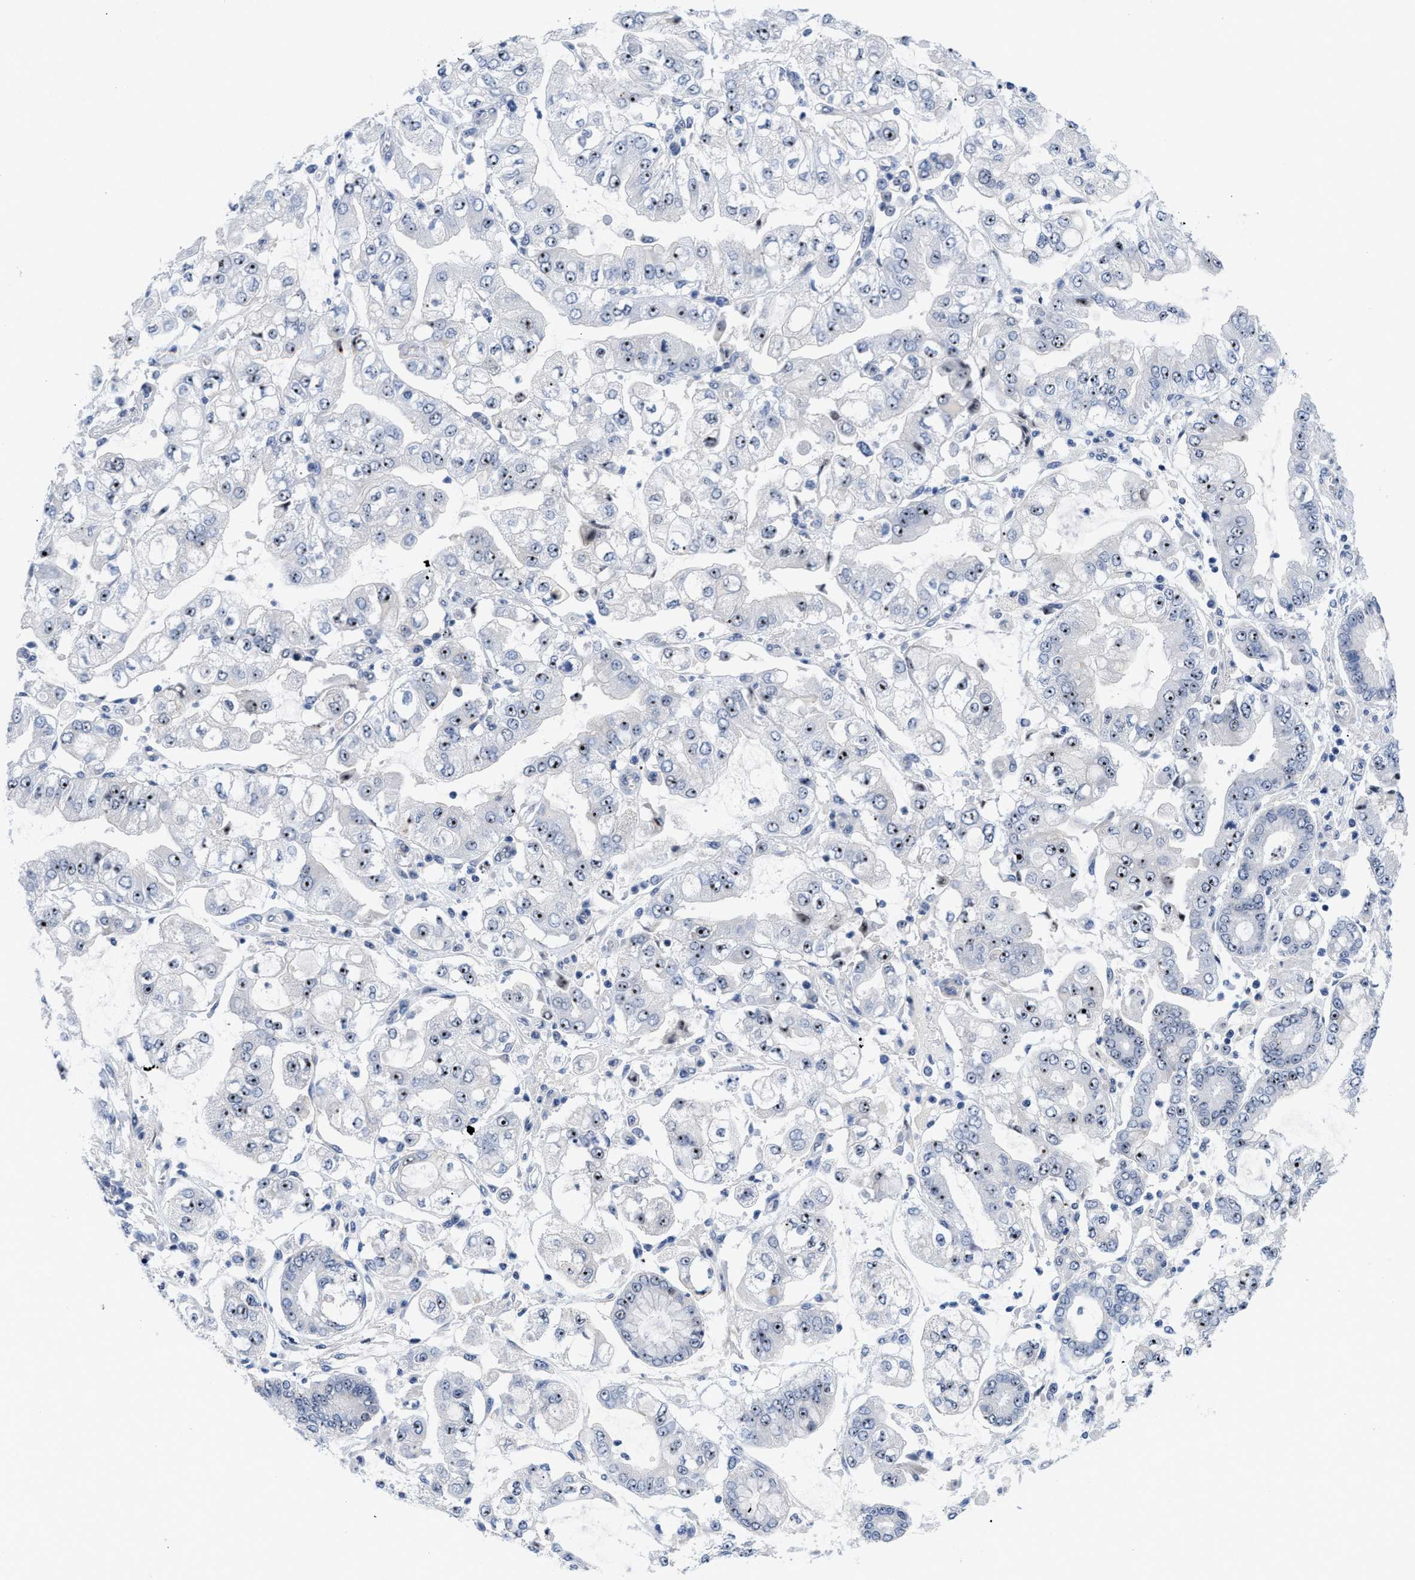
{"staining": {"intensity": "moderate", "quantity": ">75%", "location": "nuclear"}, "tissue": "stomach cancer", "cell_type": "Tumor cells", "image_type": "cancer", "snomed": [{"axis": "morphology", "description": "Adenocarcinoma, NOS"}, {"axis": "topography", "description": "Stomach"}], "caption": "Tumor cells show moderate nuclear staining in about >75% of cells in stomach cancer (adenocarcinoma).", "gene": "NOP58", "patient": {"sex": "male", "age": 76}}